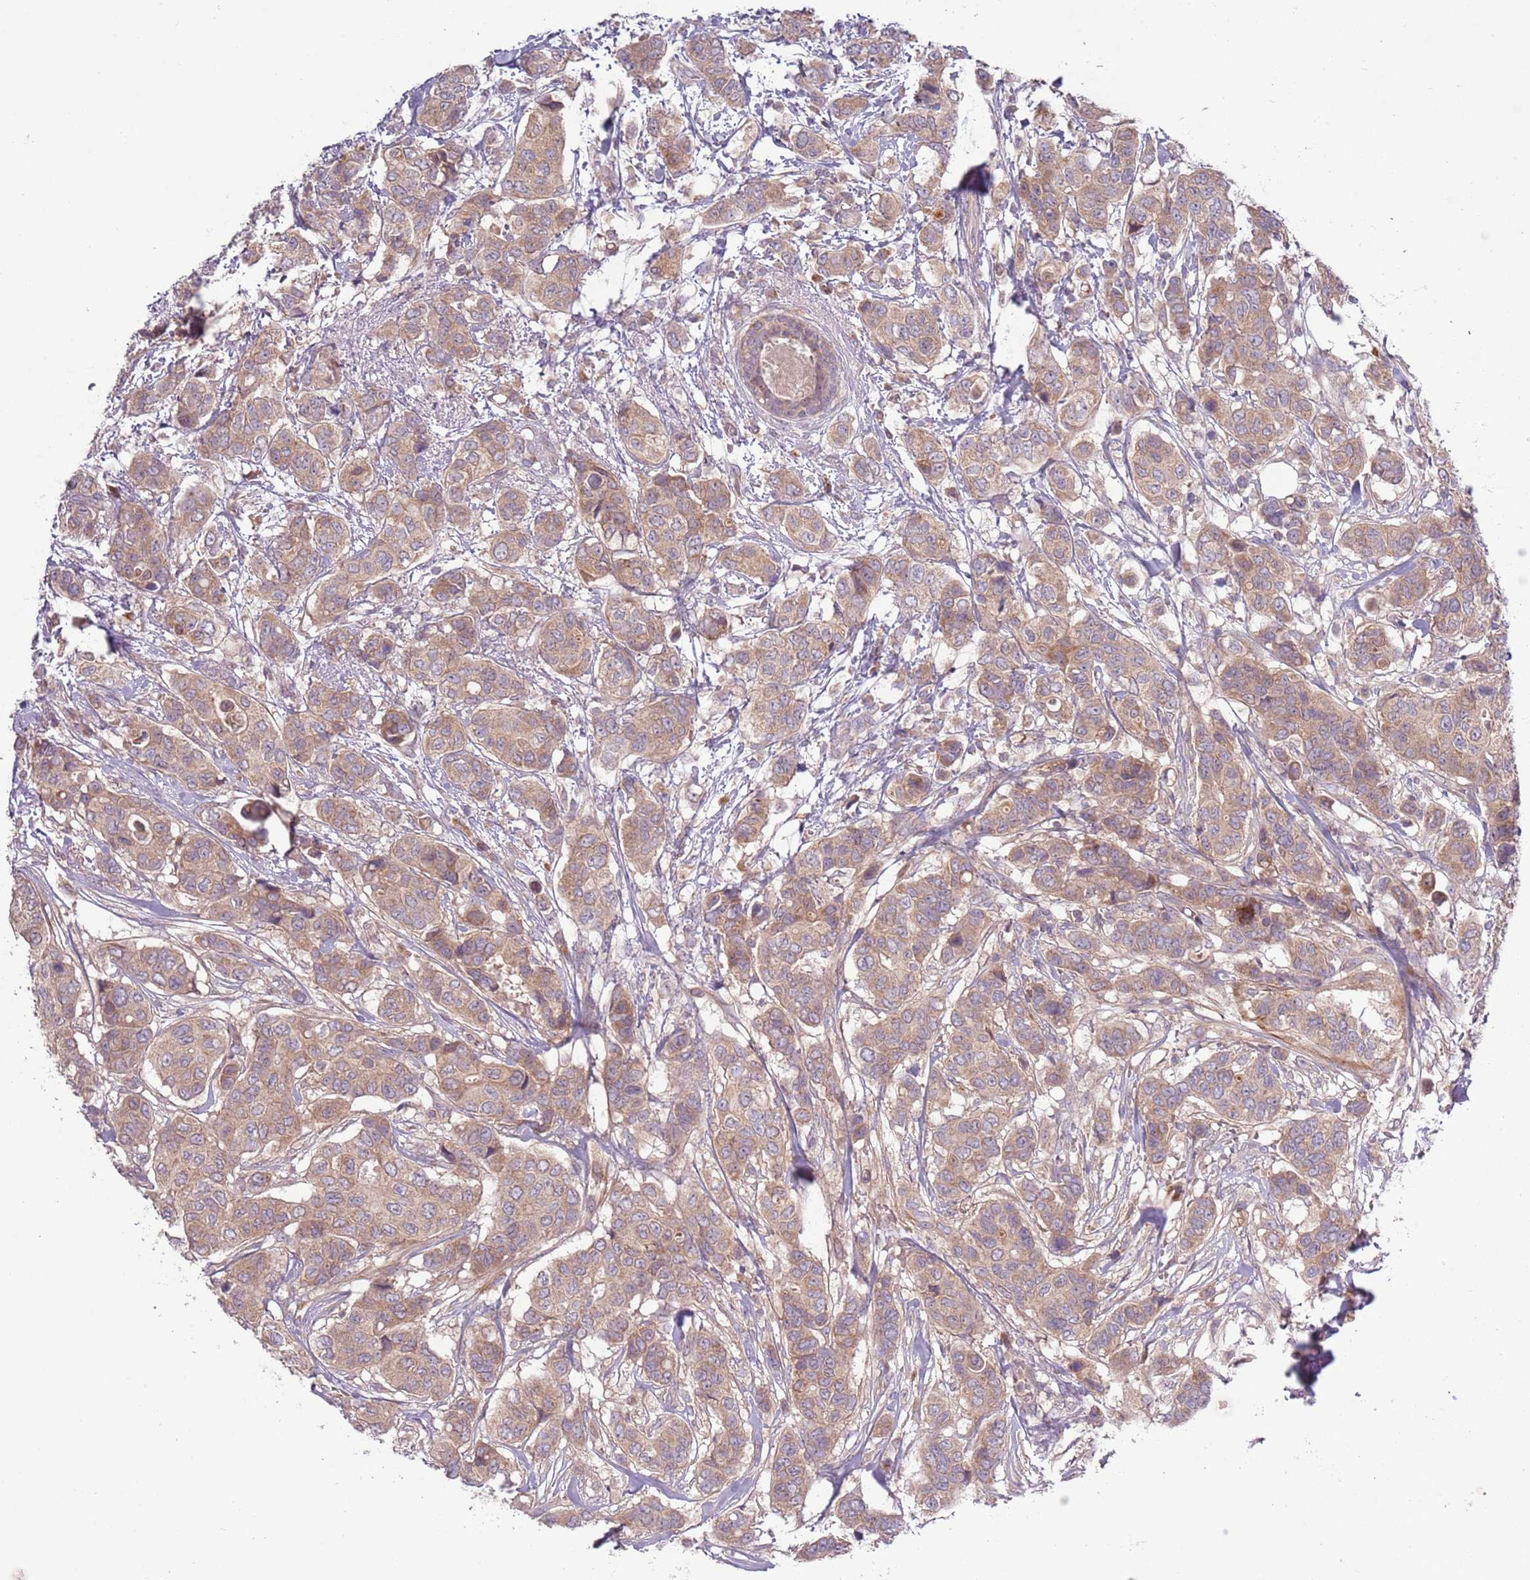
{"staining": {"intensity": "moderate", "quantity": ">75%", "location": "cytoplasmic/membranous"}, "tissue": "breast cancer", "cell_type": "Tumor cells", "image_type": "cancer", "snomed": [{"axis": "morphology", "description": "Lobular carcinoma"}, {"axis": "topography", "description": "Breast"}], "caption": "The micrograph demonstrates a brown stain indicating the presence of a protein in the cytoplasmic/membranous of tumor cells in breast cancer (lobular carcinoma). (brown staining indicates protein expression, while blue staining denotes nuclei).", "gene": "DTD2", "patient": {"sex": "female", "age": 51}}